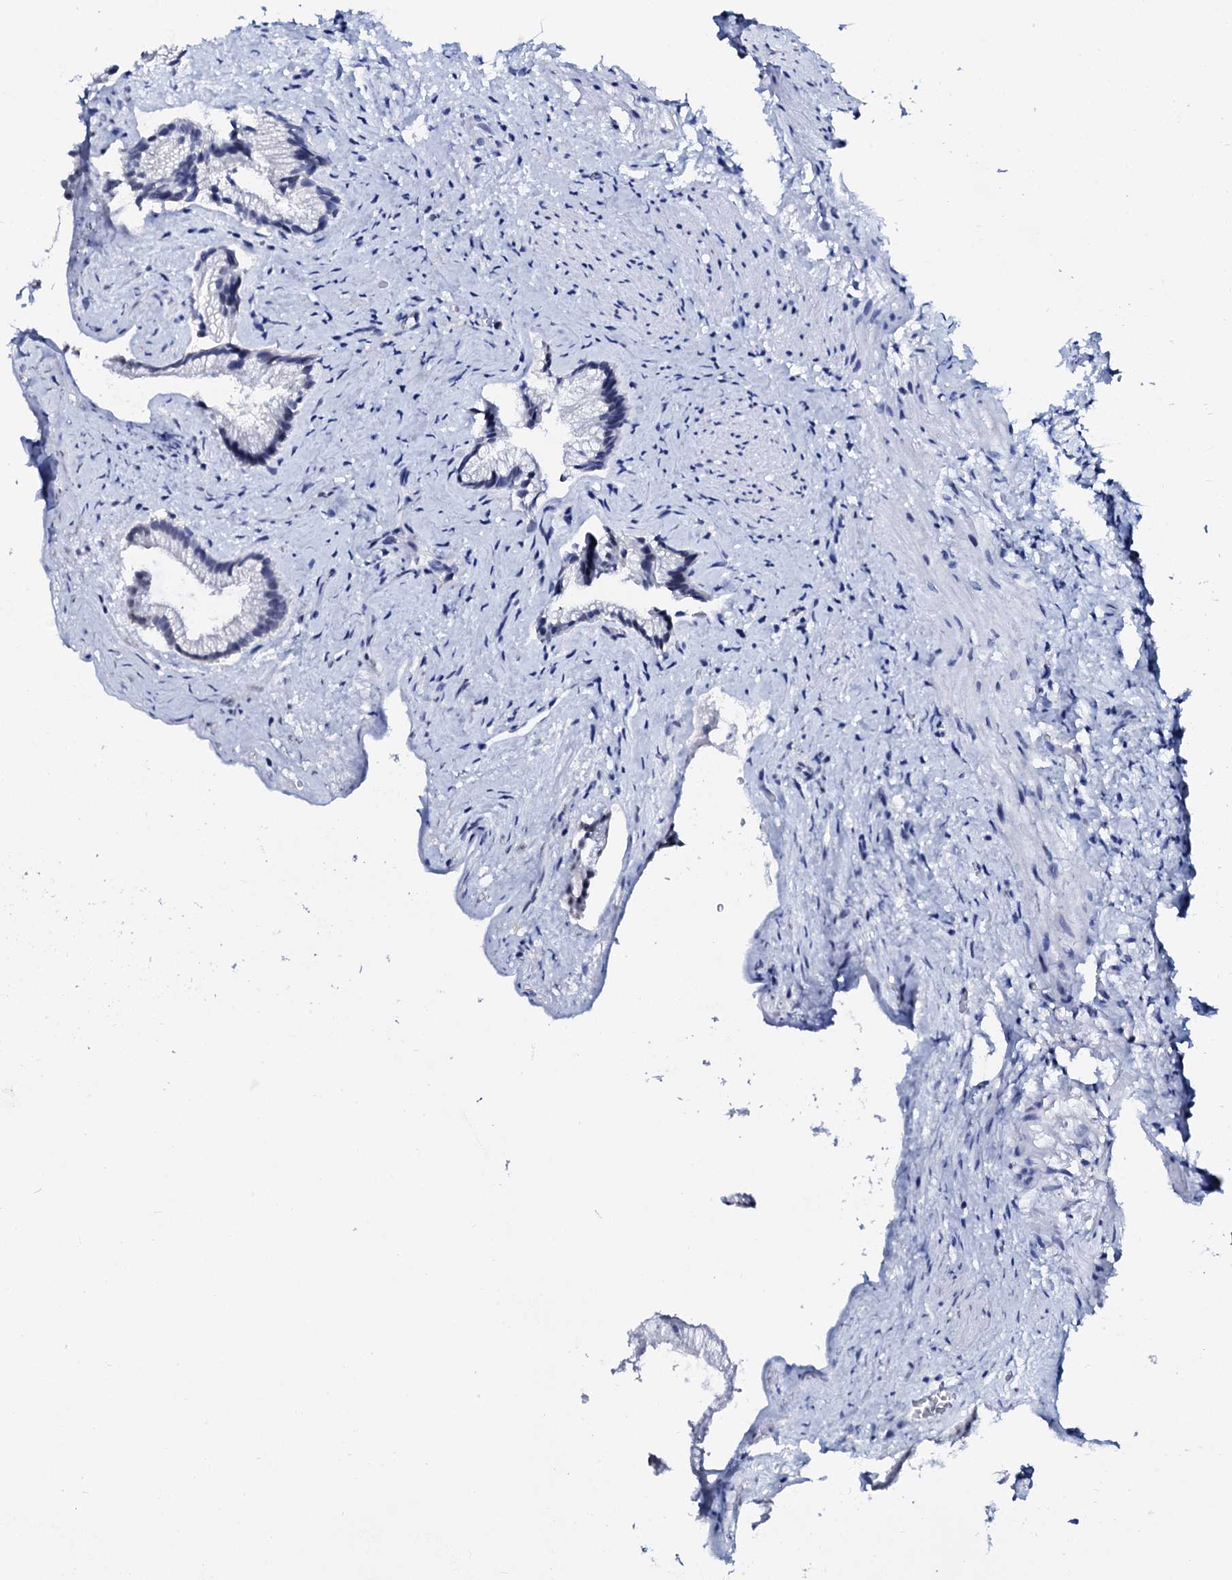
{"staining": {"intensity": "weak", "quantity": "<25%", "location": "nuclear"}, "tissue": "gallbladder", "cell_type": "Glandular cells", "image_type": "normal", "snomed": [{"axis": "morphology", "description": "Normal tissue, NOS"}, {"axis": "morphology", "description": "Inflammation, NOS"}, {"axis": "topography", "description": "Gallbladder"}], "caption": "High magnification brightfield microscopy of normal gallbladder stained with DAB (3,3'-diaminobenzidine) (brown) and counterstained with hematoxylin (blue): glandular cells show no significant staining. Brightfield microscopy of immunohistochemistry stained with DAB (3,3'-diaminobenzidine) (brown) and hematoxylin (blue), captured at high magnification.", "gene": "SPATA19", "patient": {"sex": "male", "age": 51}}